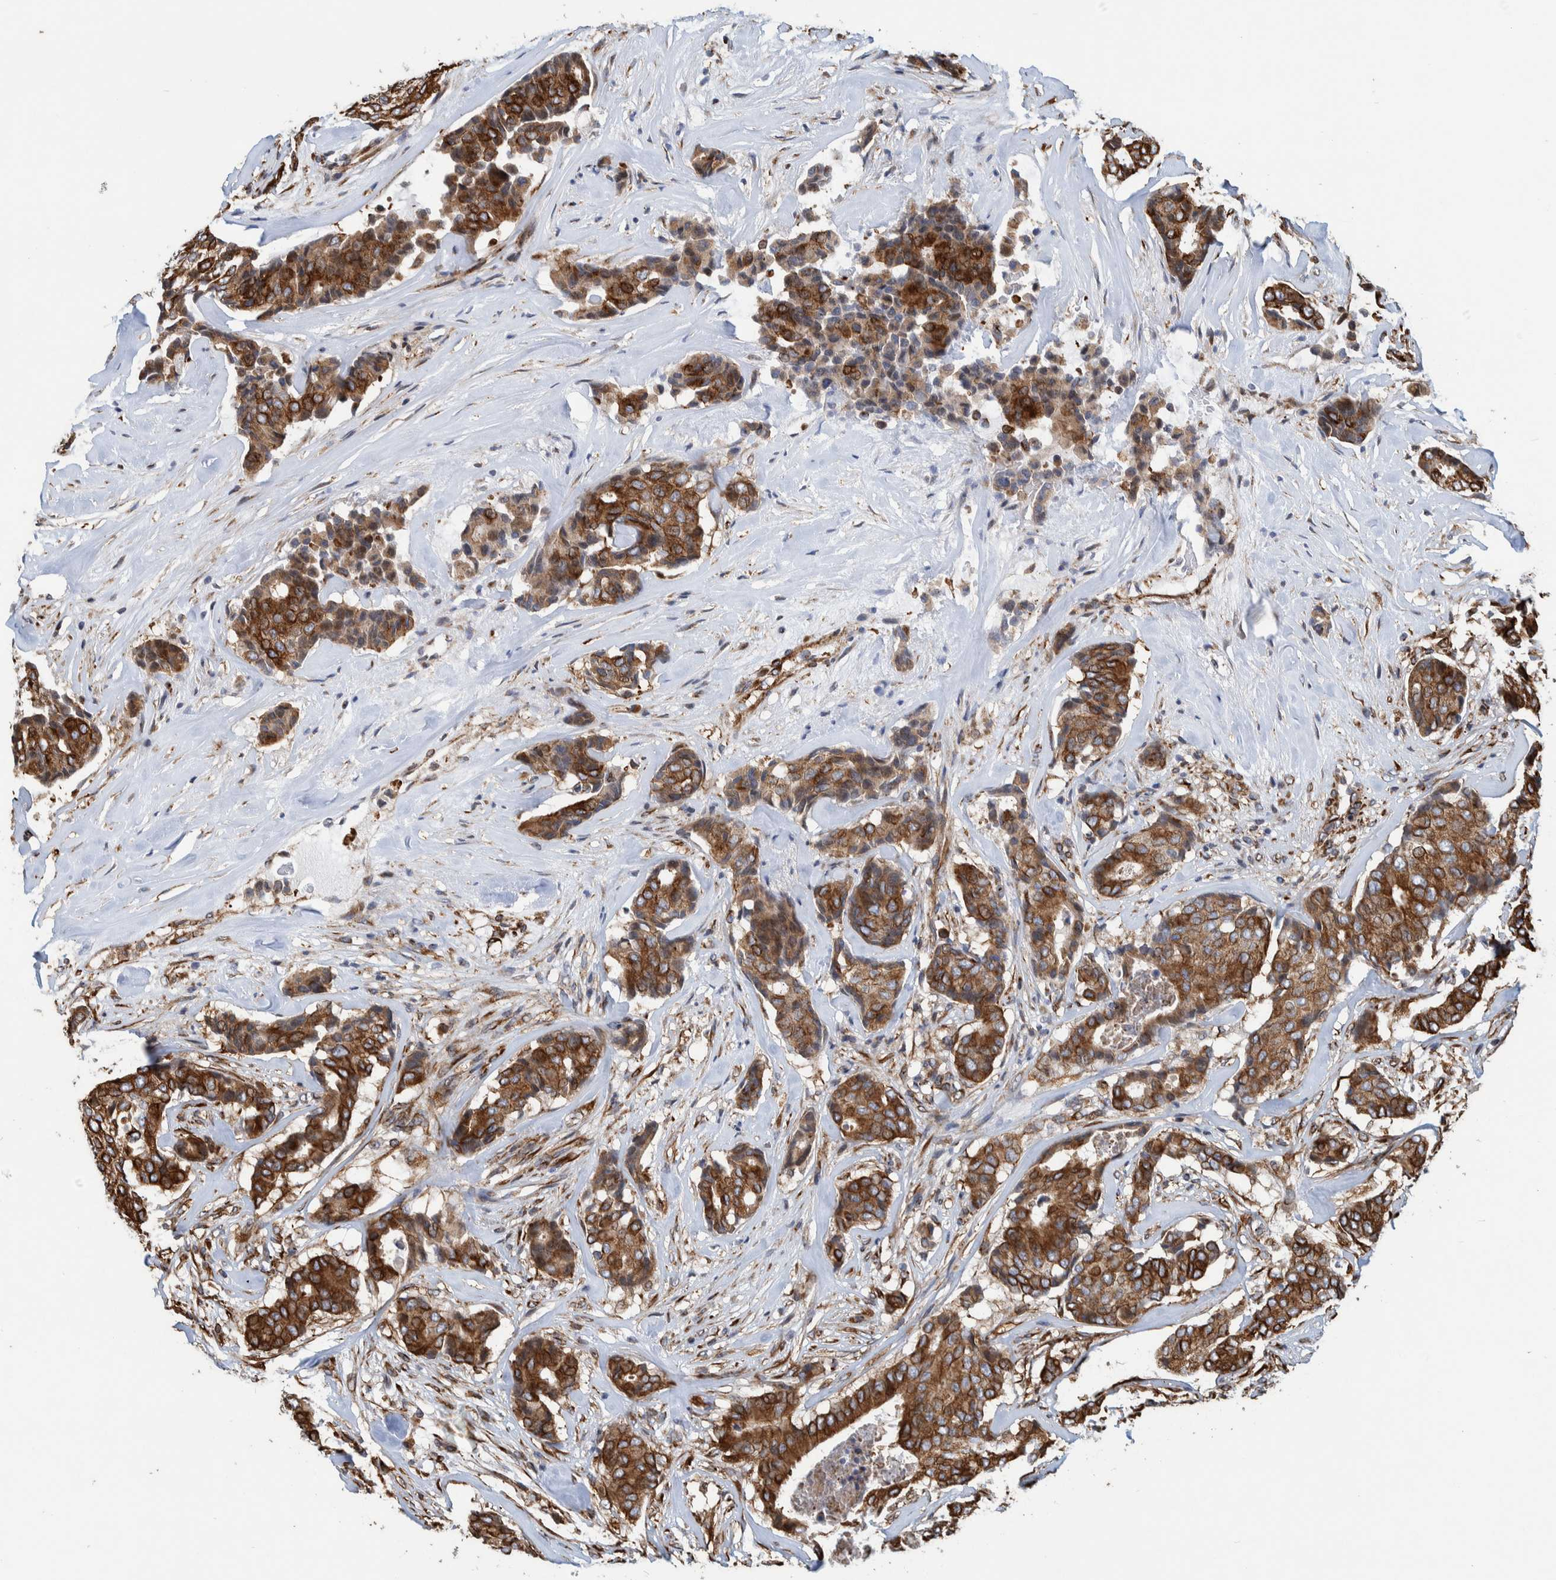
{"staining": {"intensity": "strong", "quantity": ">75%", "location": "cytoplasmic/membranous"}, "tissue": "breast cancer", "cell_type": "Tumor cells", "image_type": "cancer", "snomed": [{"axis": "morphology", "description": "Duct carcinoma"}, {"axis": "topography", "description": "Breast"}], "caption": "IHC of breast cancer (infiltrating ductal carcinoma) displays high levels of strong cytoplasmic/membranous staining in approximately >75% of tumor cells. Using DAB (3,3'-diaminobenzidine) (brown) and hematoxylin (blue) stains, captured at high magnification using brightfield microscopy.", "gene": "CCDC57", "patient": {"sex": "female", "age": 75}}